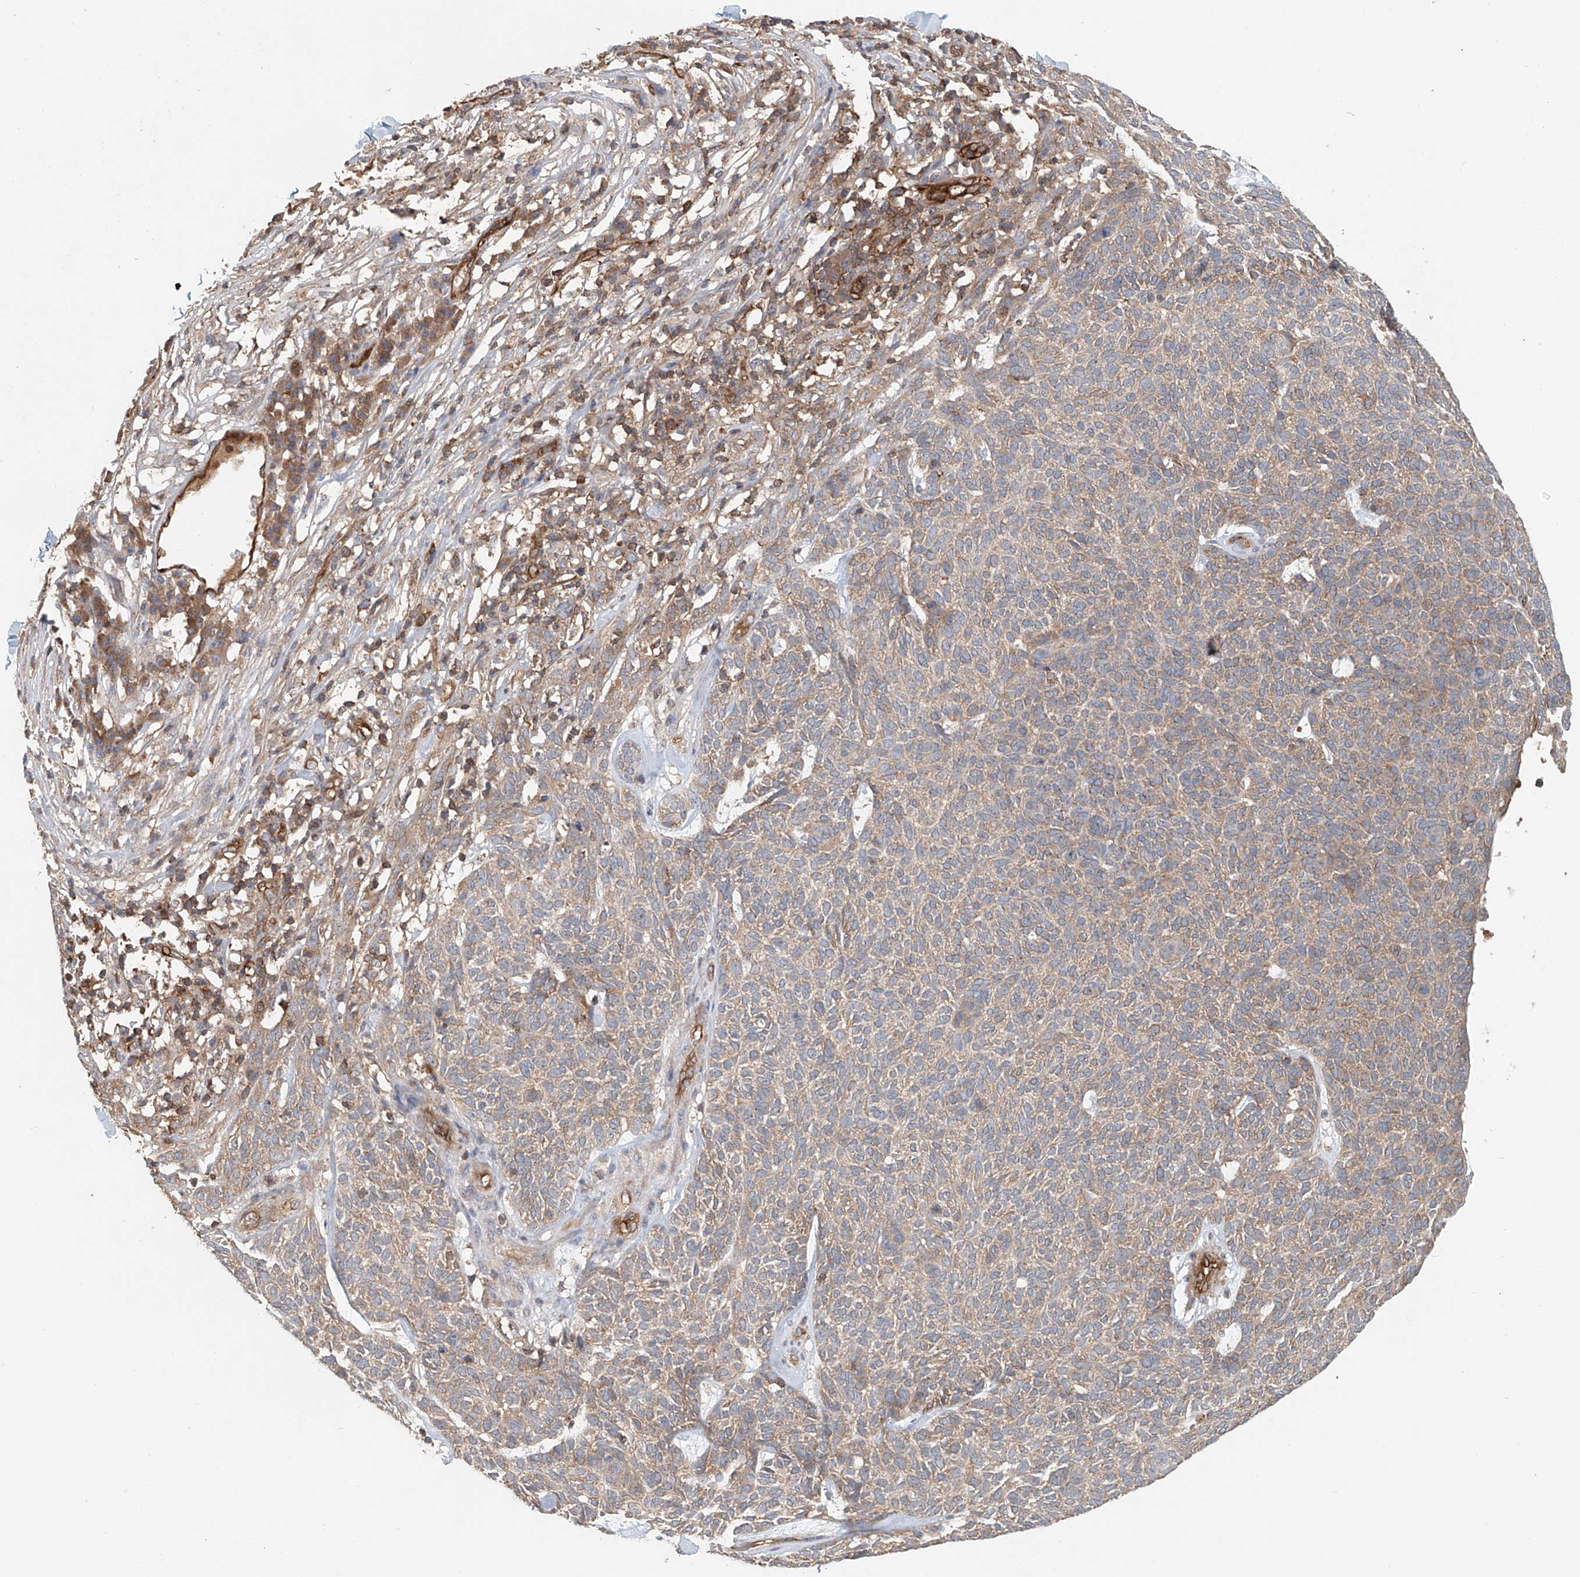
{"staining": {"intensity": "weak", "quantity": "25%-75%", "location": "cytoplasmic/membranous"}, "tissue": "skin cancer", "cell_type": "Tumor cells", "image_type": "cancer", "snomed": [{"axis": "morphology", "description": "Squamous cell carcinoma, NOS"}, {"axis": "topography", "description": "Skin"}], "caption": "This is an image of immunohistochemistry (IHC) staining of skin squamous cell carcinoma, which shows weak positivity in the cytoplasmic/membranous of tumor cells.", "gene": "FRYL", "patient": {"sex": "female", "age": 90}}